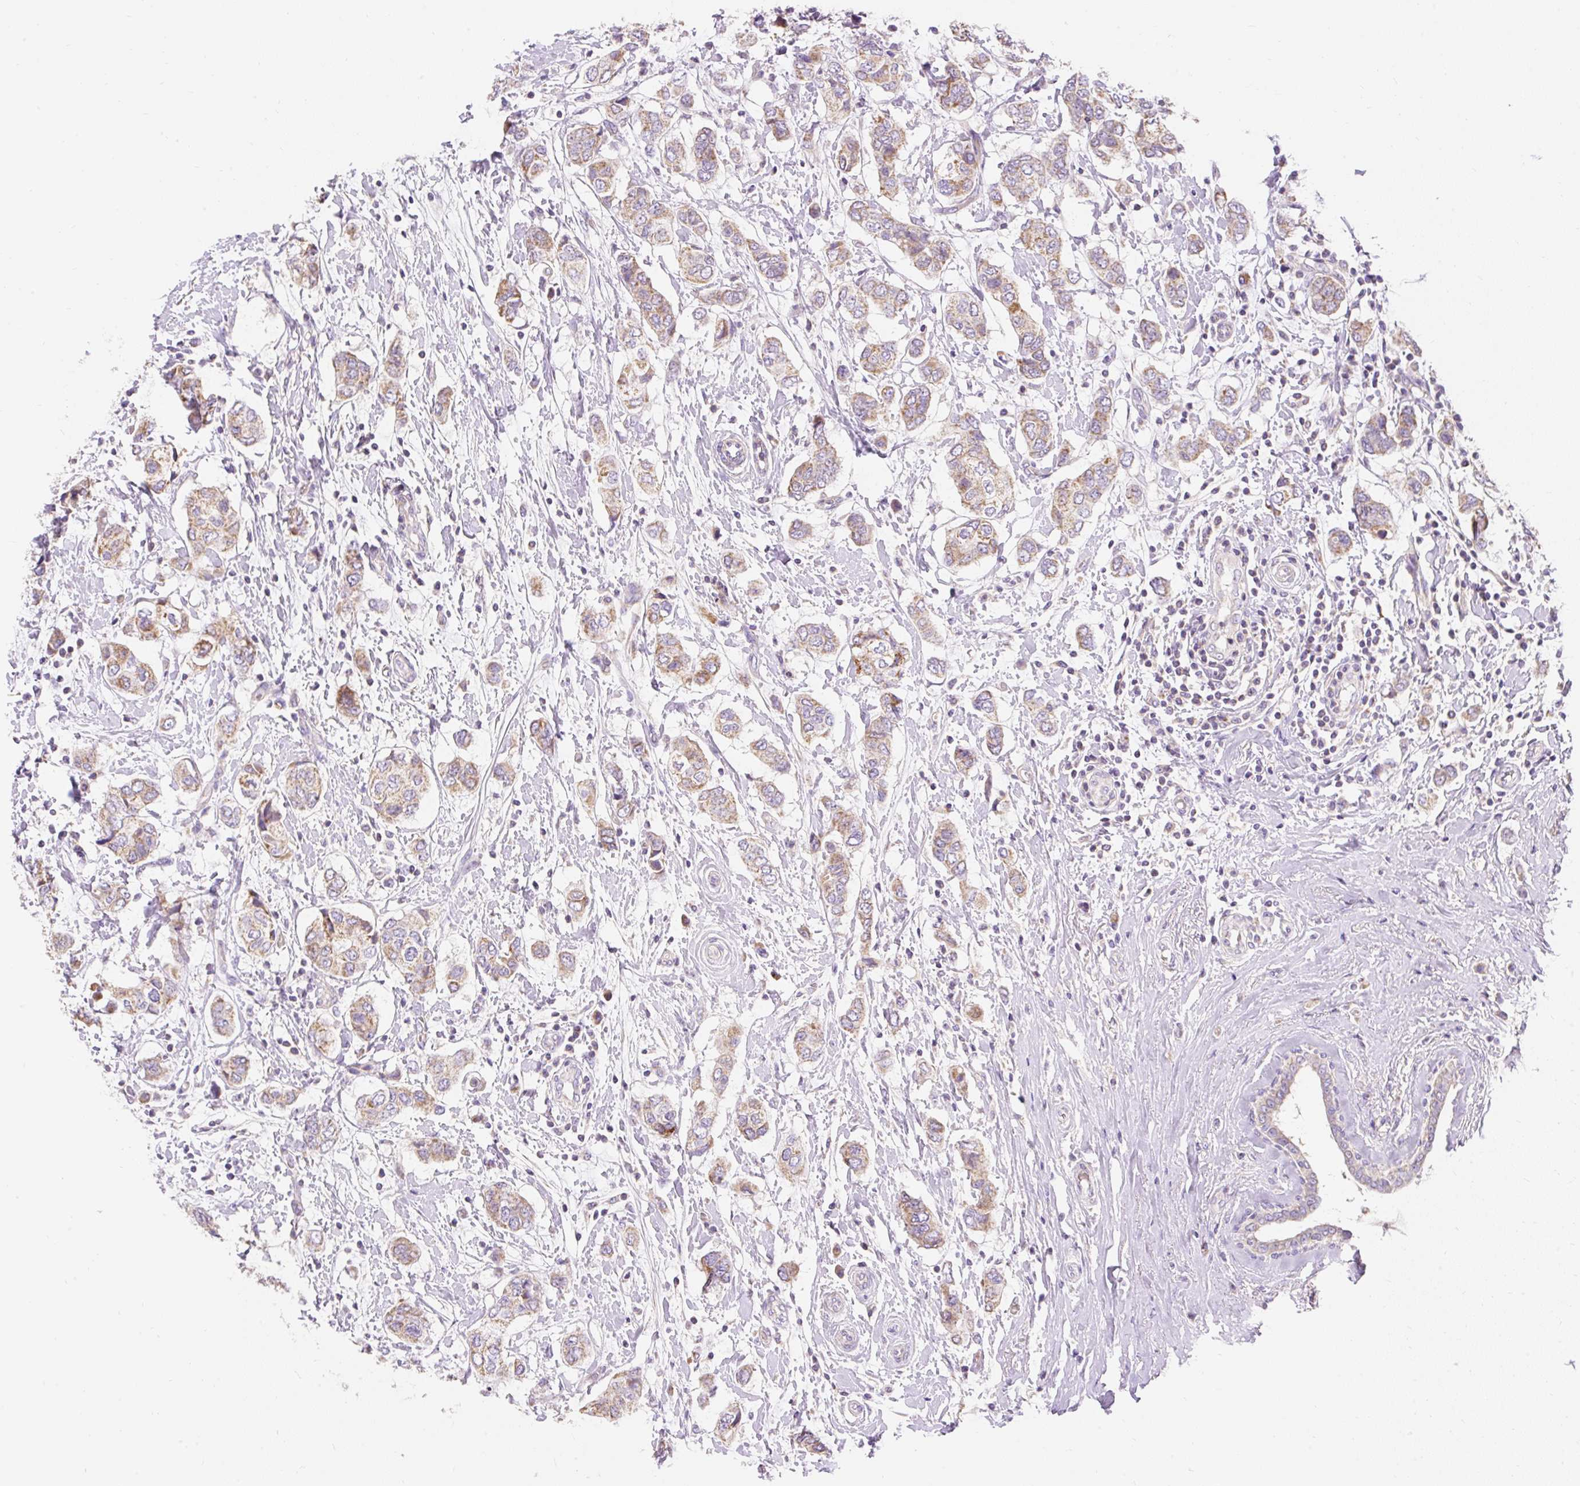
{"staining": {"intensity": "weak", "quantity": "25%-75%", "location": "cytoplasmic/membranous"}, "tissue": "breast cancer", "cell_type": "Tumor cells", "image_type": "cancer", "snomed": [{"axis": "morphology", "description": "Lobular carcinoma"}, {"axis": "topography", "description": "Breast"}], "caption": "Human breast cancer (lobular carcinoma) stained for a protein (brown) demonstrates weak cytoplasmic/membranous positive positivity in about 25%-75% of tumor cells.", "gene": "PMAIP1", "patient": {"sex": "female", "age": 51}}